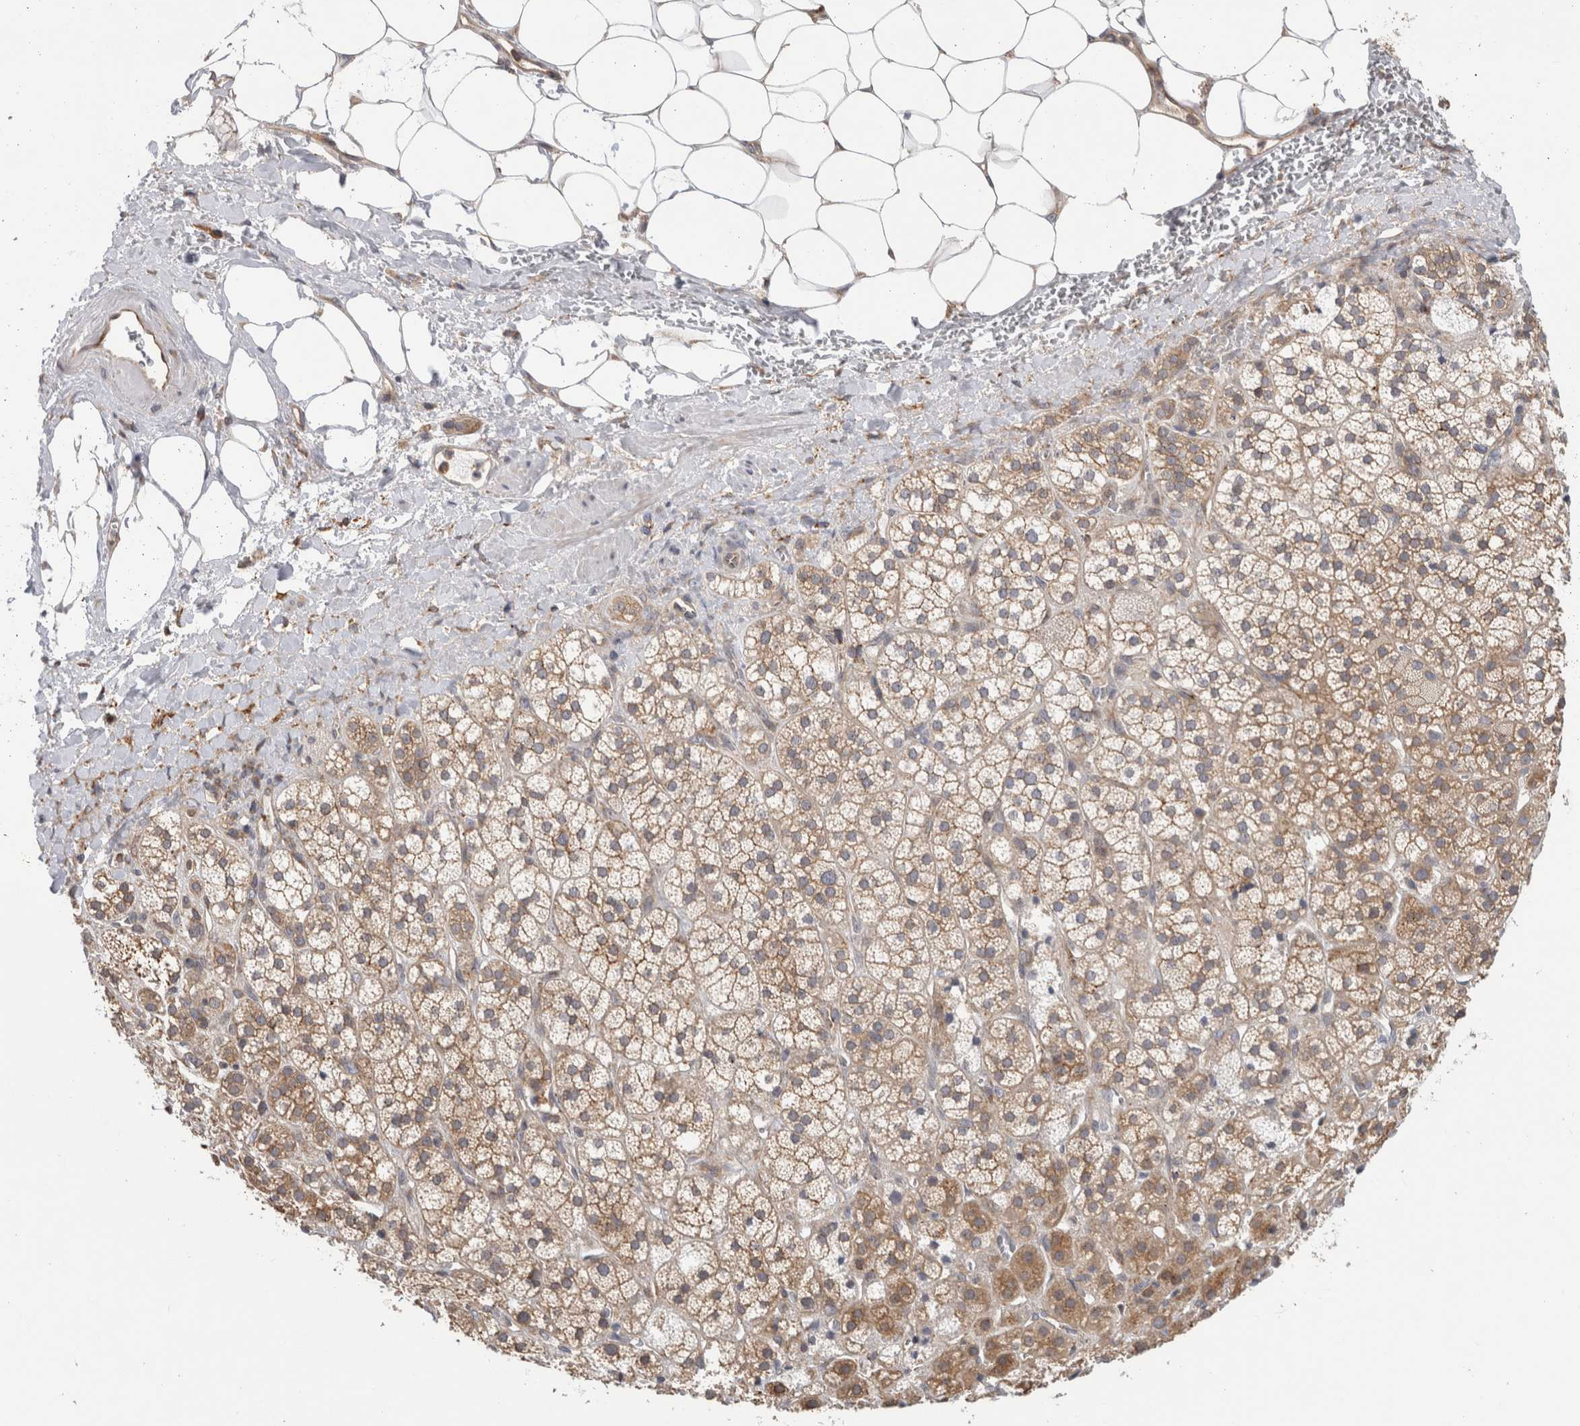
{"staining": {"intensity": "moderate", "quantity": ">75%", "location": "cytoplasmic/membranous"}, "tissue": "adrenal gland", "cell_type": "Glandular cells", "image_type": "normal", "snomed": [{"axis": "morphology", "description": "Normal tissue, NOS"}, {"axis": "topography", "description": "Adrenal gland"}], "caption": "Immunohistochemical staining of benign human adrenal gland reveals medium levels of moderate cytoplasmic/membranous expression in approximately >75% of glandular cells.", "gene": "PARP6", "patient": {"sex": "male", "age": 56}}